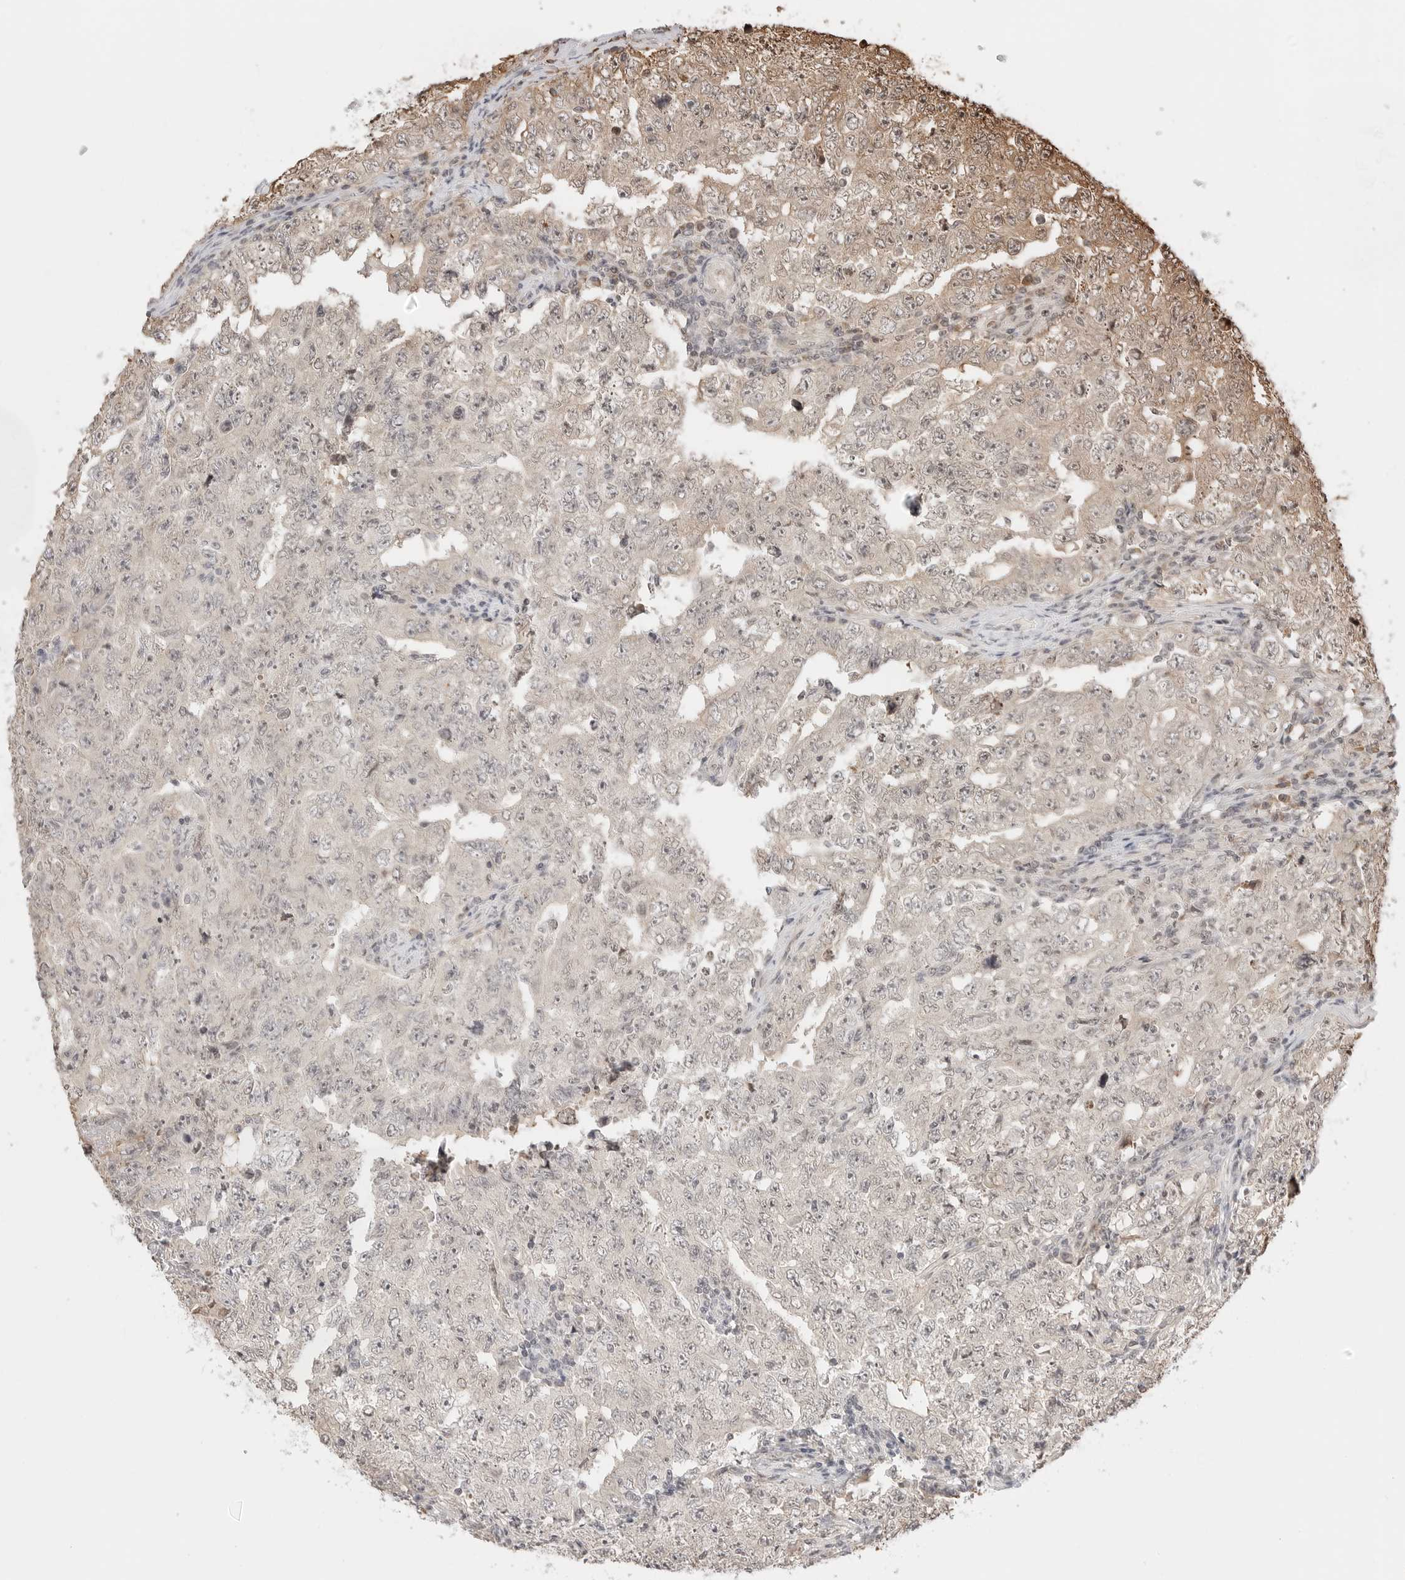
{"staining": {"intensity": "weak", "quantity": "<25%", "location": "cytoplasmic/membranous"}, "tissue": "testis cancer", "cell_type": "Tumor cells", "image_type": "cancer", "snomed": [{"axis": "morphology", "description": "Carcinoma, Embryonal, NOS"}, {"axis": "topography", "description": "Testis"}], "caption": "Protein analysis of testis cancer (embryonal carcinoma) exhibits no significant positivity in tumor cells.", "gene": "FKBP14", "patient": {"sex": "male", "age": 26}}